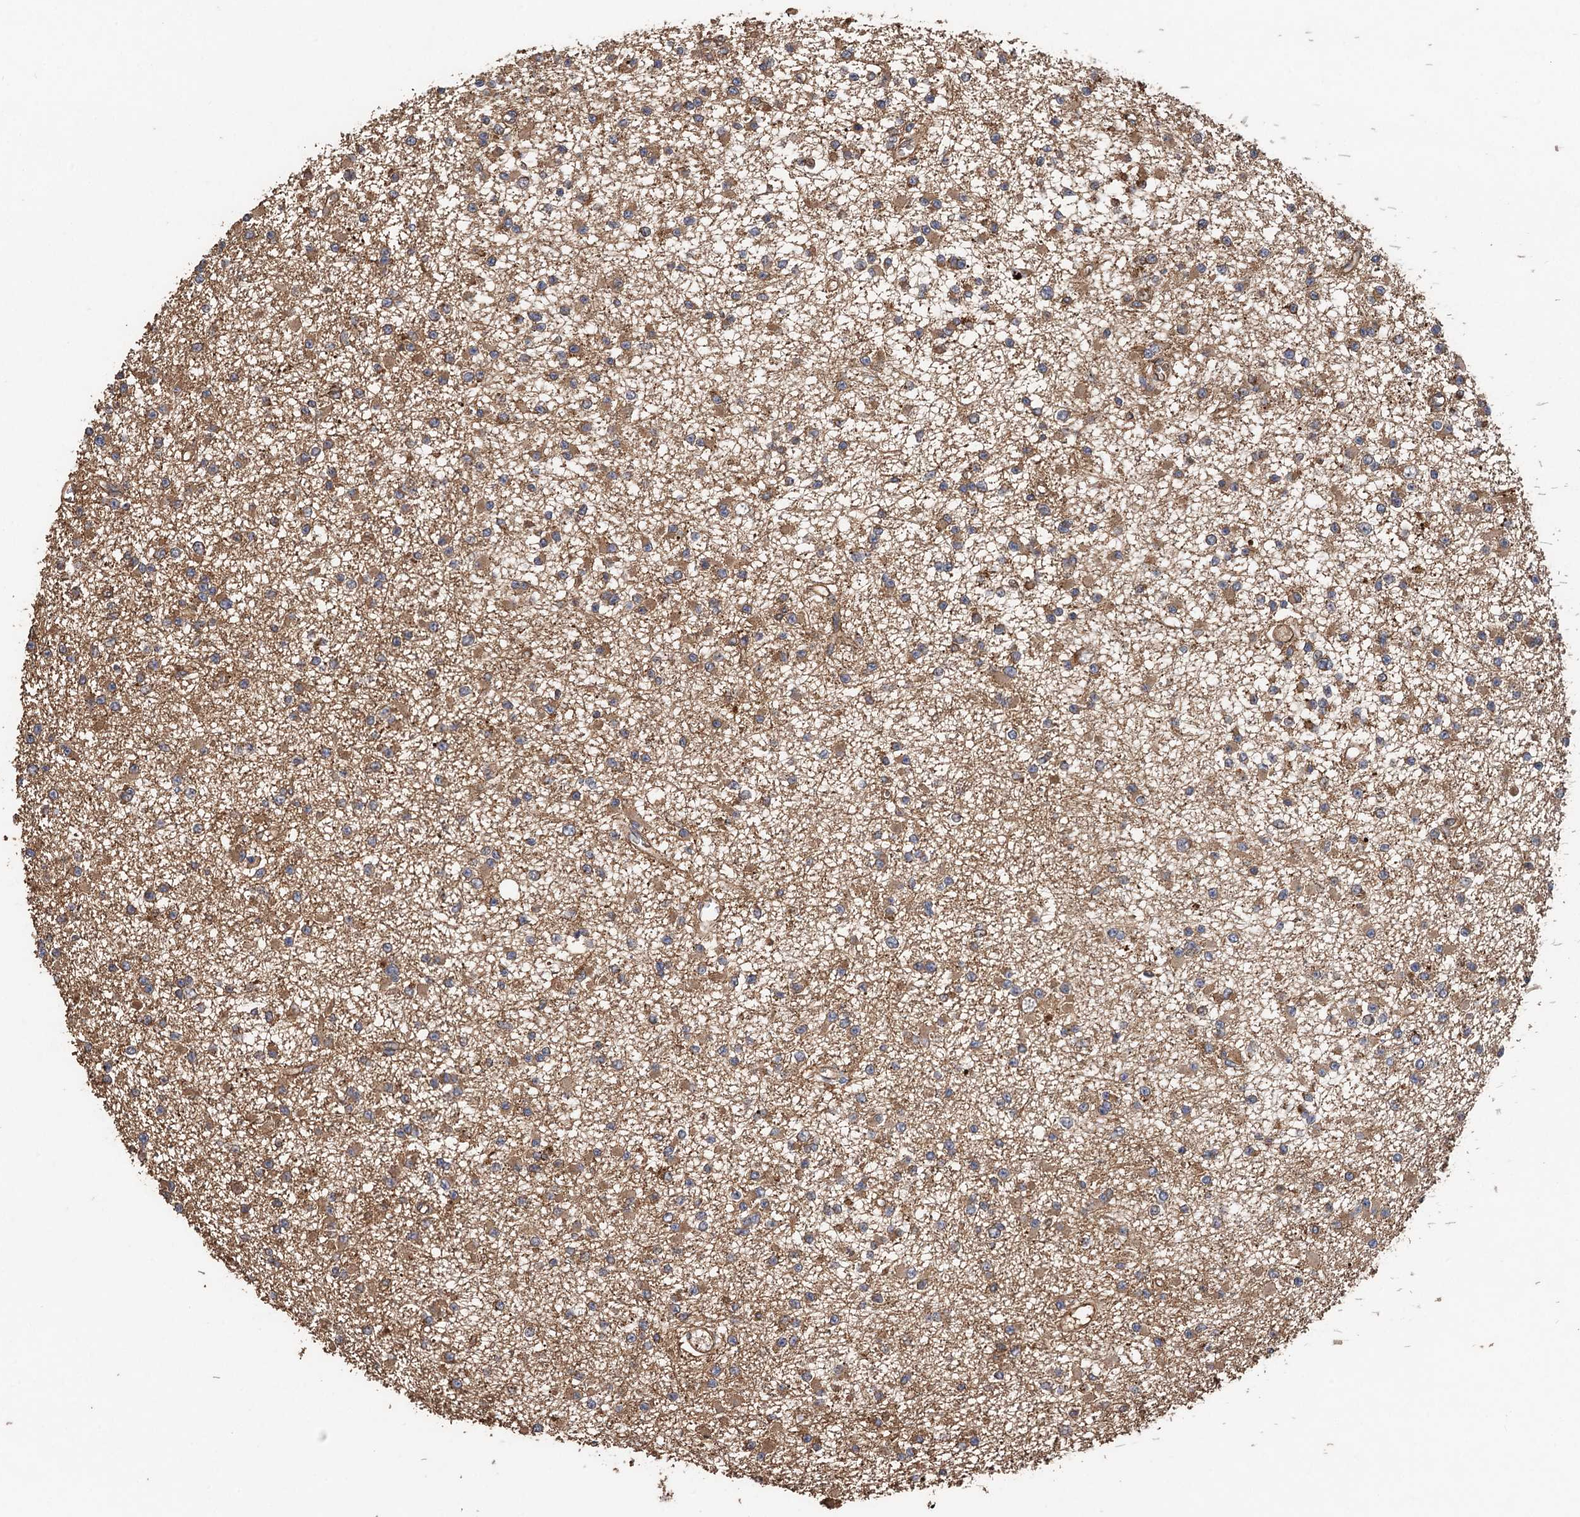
{"staining": {"intensity": "moderate", "quantity": ">75%", "location": "cytoplasmic/membranous"}, "tissue": "glioma", "cell_type": "Tumor cells", "image_type": "cancer", "snomed": [{"axis": "morphology", "description": "Glioma, malignant, Low grade"}, {"axis": "topography", "description": "Brain"}], "caption": "Malignant glioma (low-grade) was stained to show a protein in brown. There is medium levels of moderate cytoplasmic/membranous staining in approximately >75% of tumor cells.", "gene": "TMEM39B", "patient": {"sex": "female", "age": 22}}